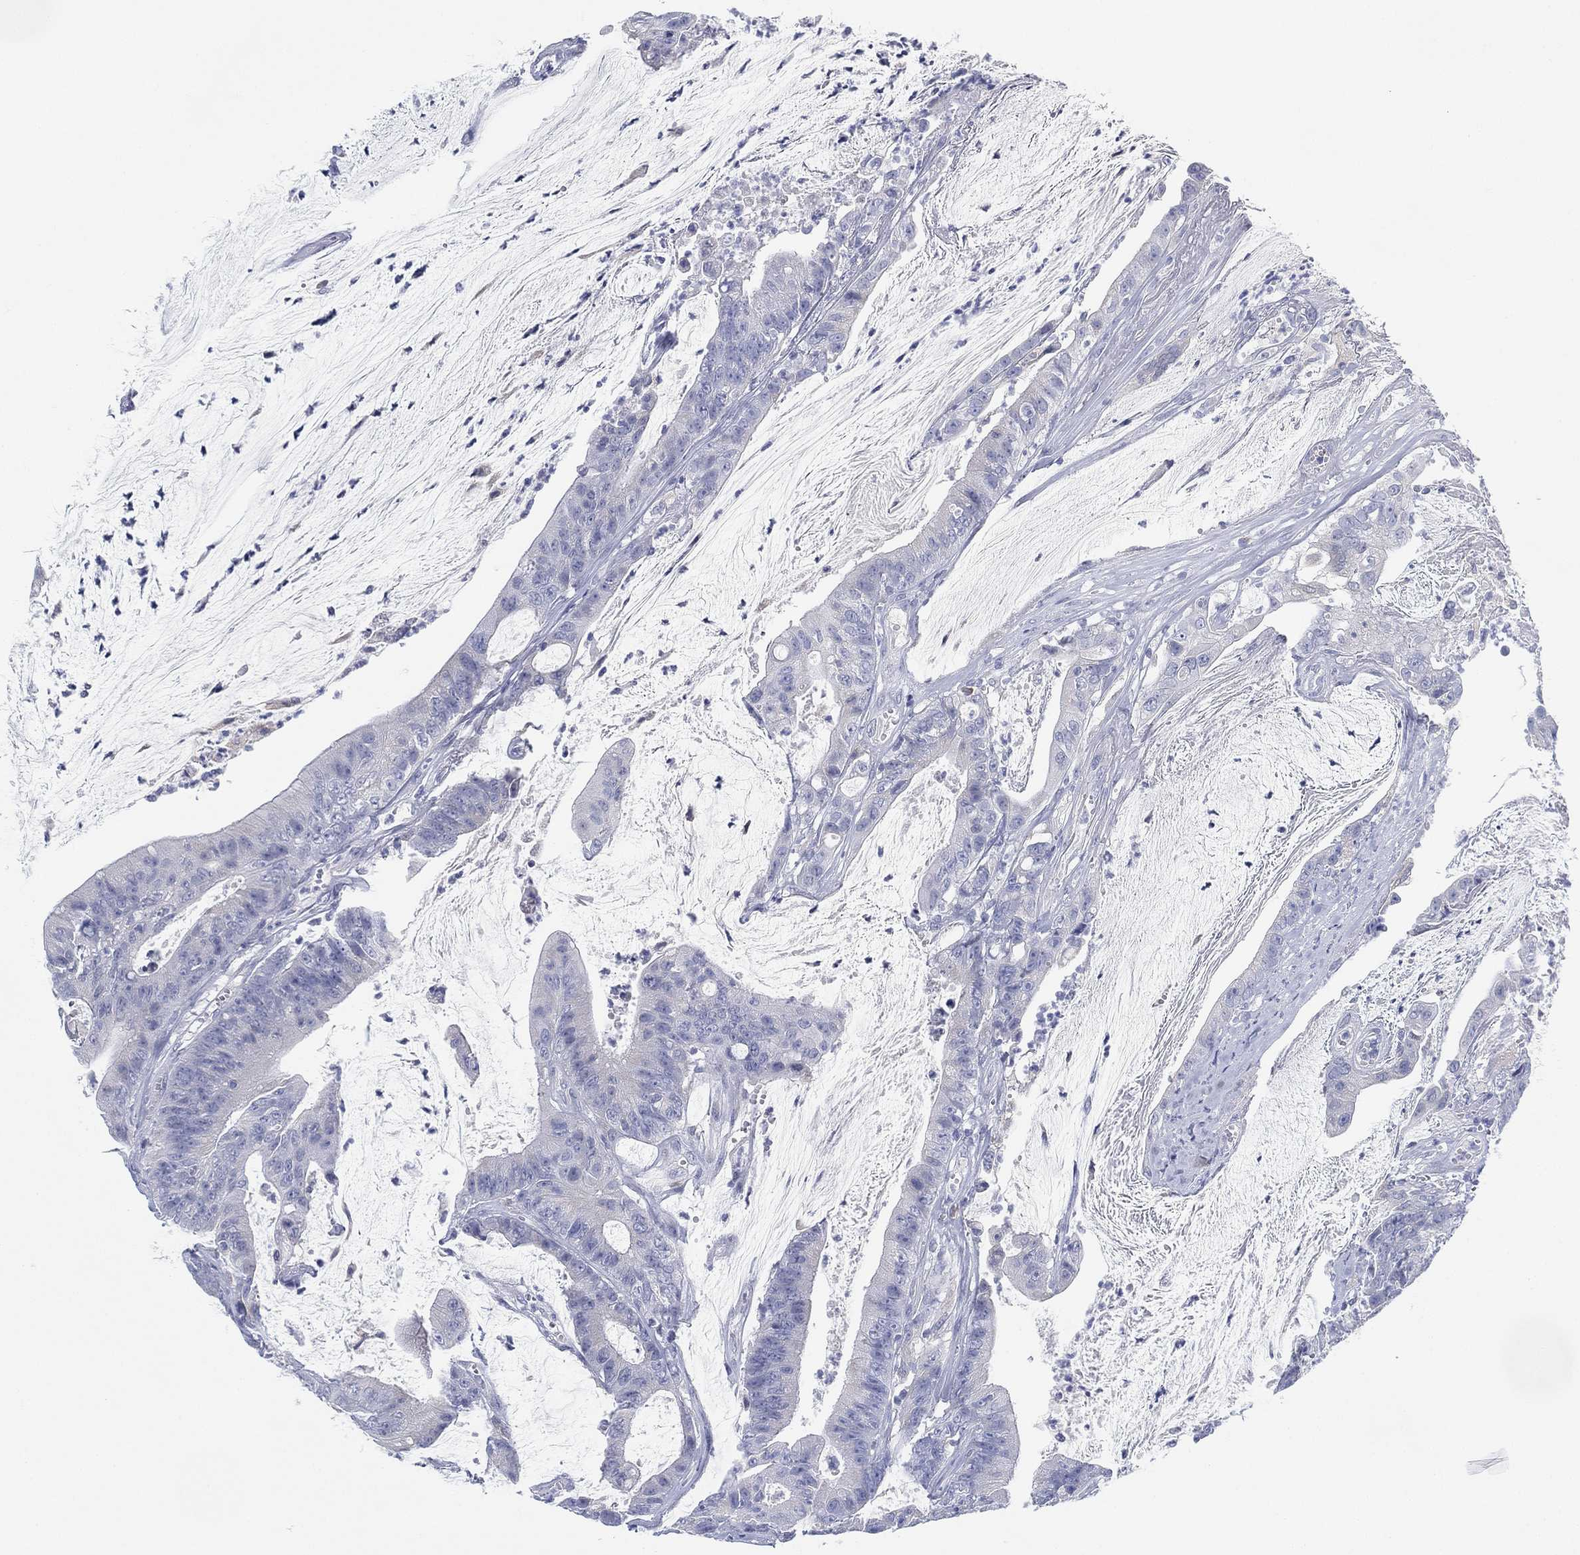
{"staining": {"intensity": "negative", "quantity": "none", "location": "none"}, "tissue": "colorectal cancer", "cell_type": "Tumor cells", "image_type": "cancer", "snomed": [{"axis": "morphology", "description": "Adenocarcinoma, NOS"}, {"axis": "topography", "description": "Colon"}], "caption": "A high-resolution image shows immunohistochemistry (IHC) staining of adenocarcinoma (colorectal), which reveals no significant positivity in tumor cells.", "gene": "GCNA", "patient": {"sex": "female", "age": 69}}